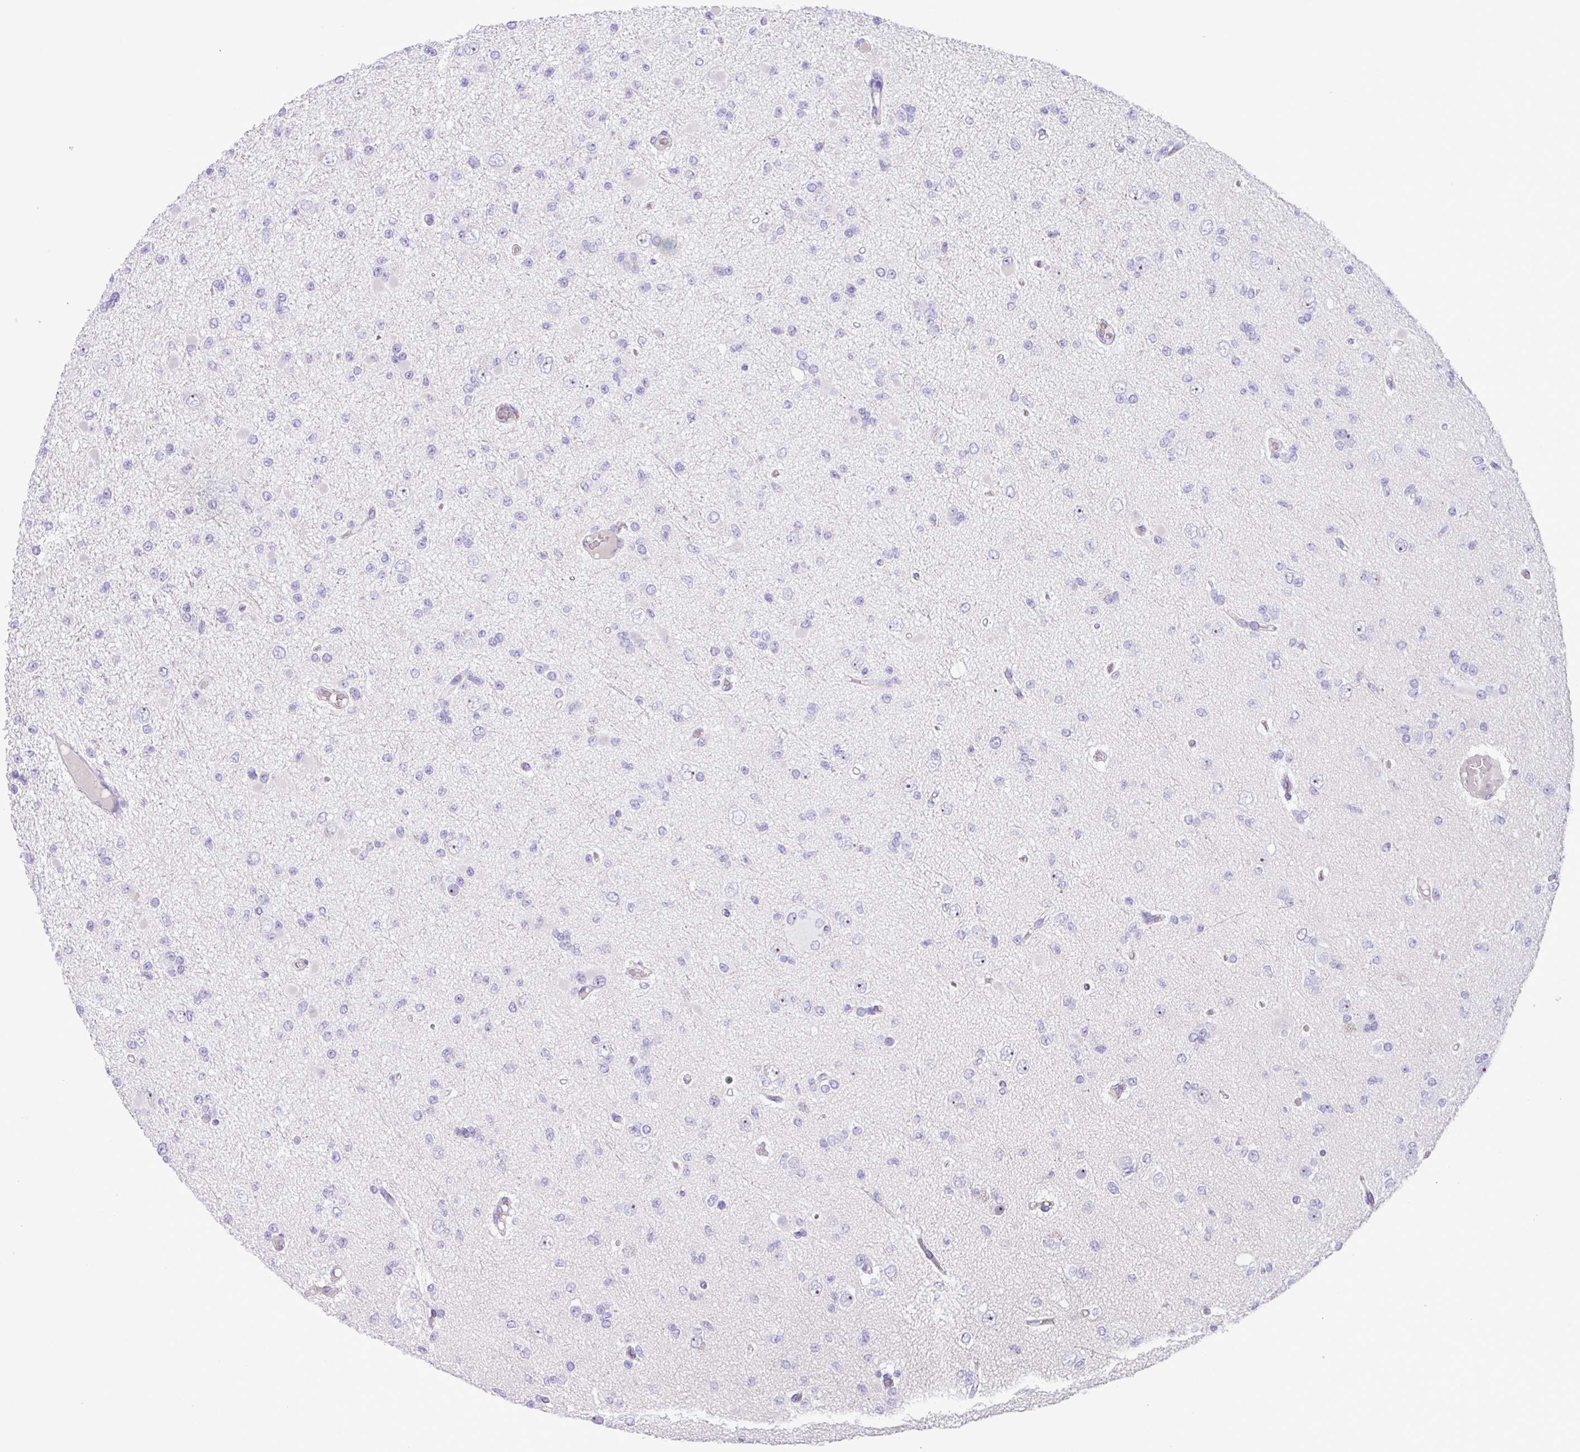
{"staining": {"intensity": "negative", "quantity": "none", "location": "none"}, "tissue": "glioma", "cell_type": "Tumor cells", "image_type": "cancer", "snomed": [{"axis": "morphology", "description": "Glioma, malignant, Low grade"}, {"axis": "topography", "description": "Brain"}], "caption": "This is an immunohistochemistry (IHC) photomicrograph of malignant glioma (low-grade). There is no positivity in tumor cells.", "gene": "MRM2", "patient": {"sex": "female", "age": 22}}